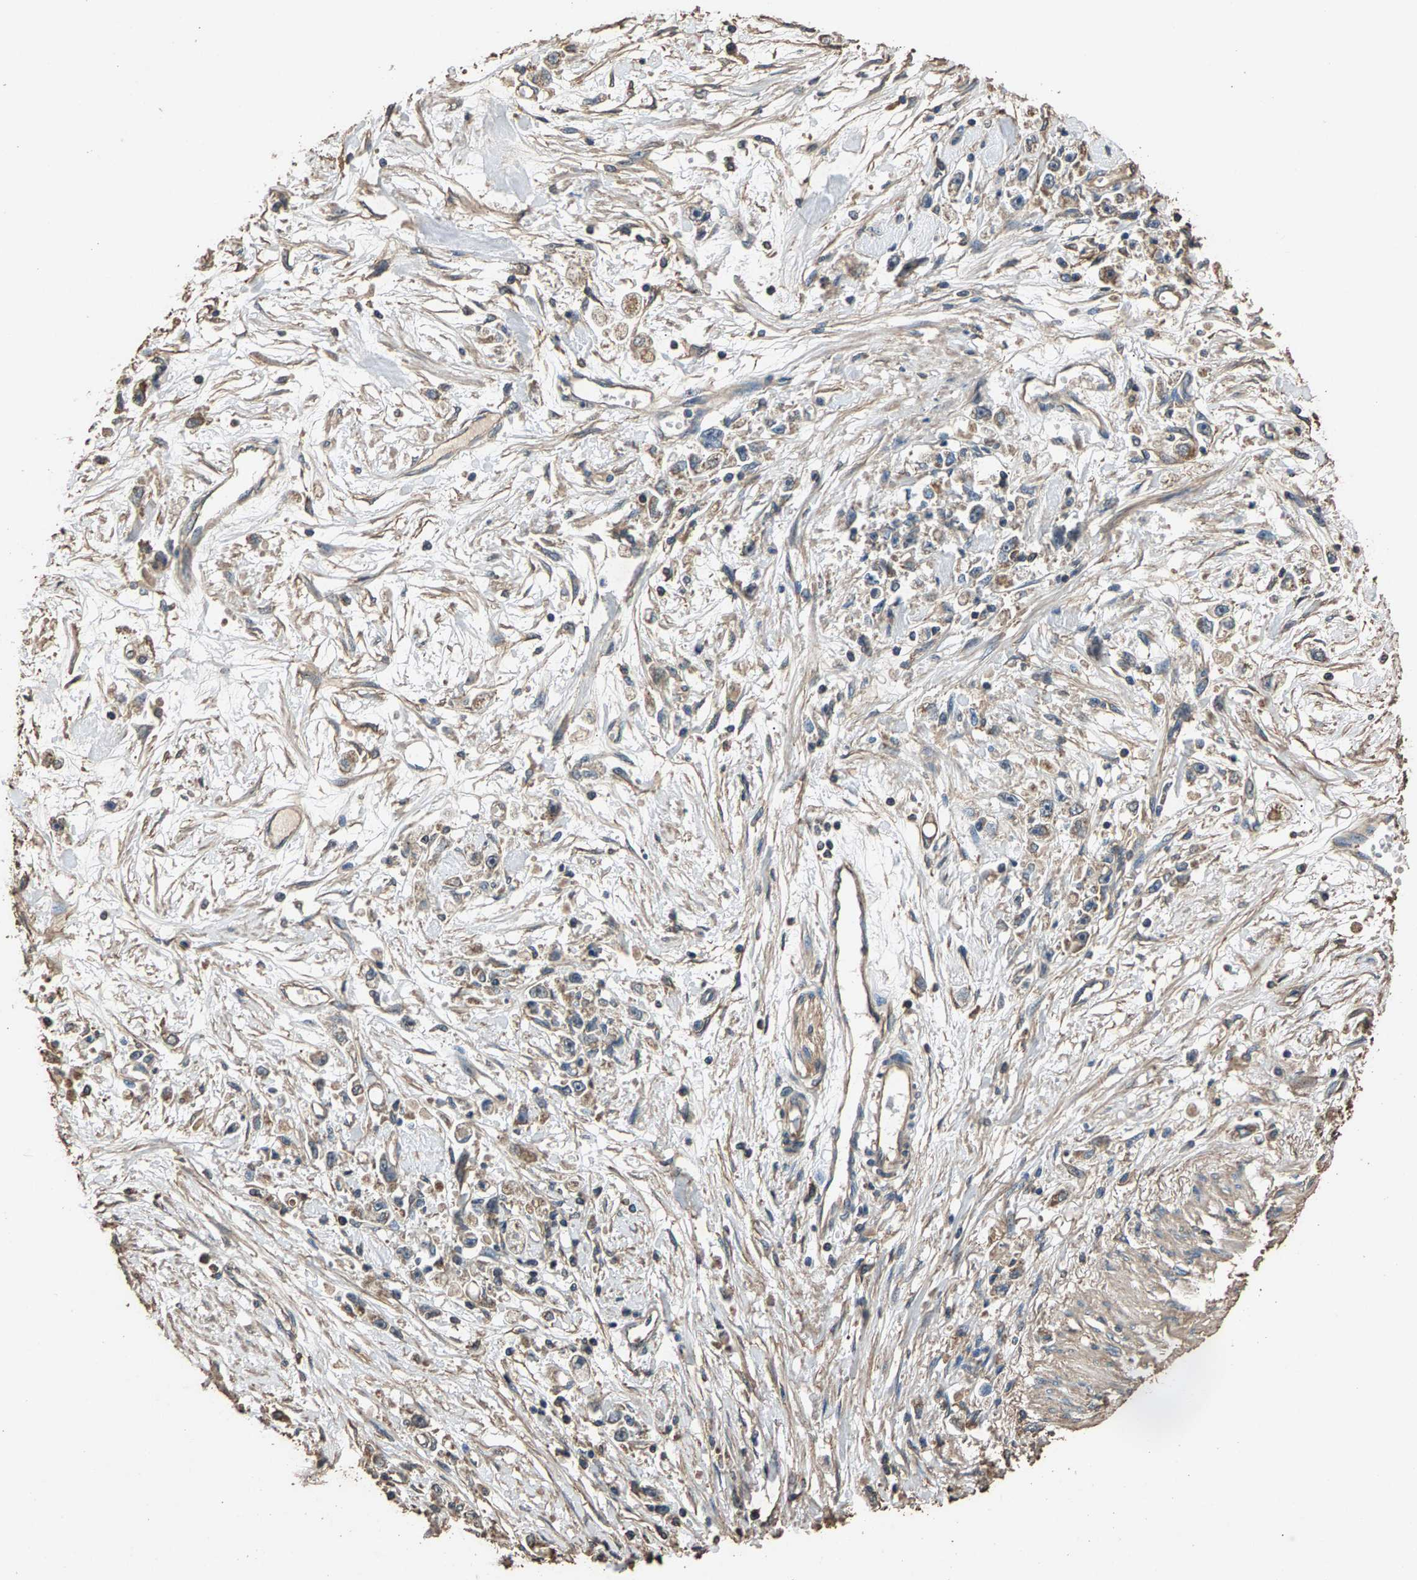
{"staining": {"intensity": "weak", "quantity": "25%-75%", "location": "cytoplasmic/membranous"}, "tissue": "stomach cancer", "cell_type": "Tumor cells", "image_type": "cancer", "snomed": [{"axis": "morphology", "description": "Adenocarcinoma, NOS"}, {"axis": "topography", "description": "Stomach"}], "caption": "Brown immunohistochemical staining in stomach cancer (adenocarcinoma) displays weak cytoplasmic/membranous positivity in about 25%-75% of tumor cells.", "gene": "MRPL27", "patient": {"sex": "female", "age": 59}}